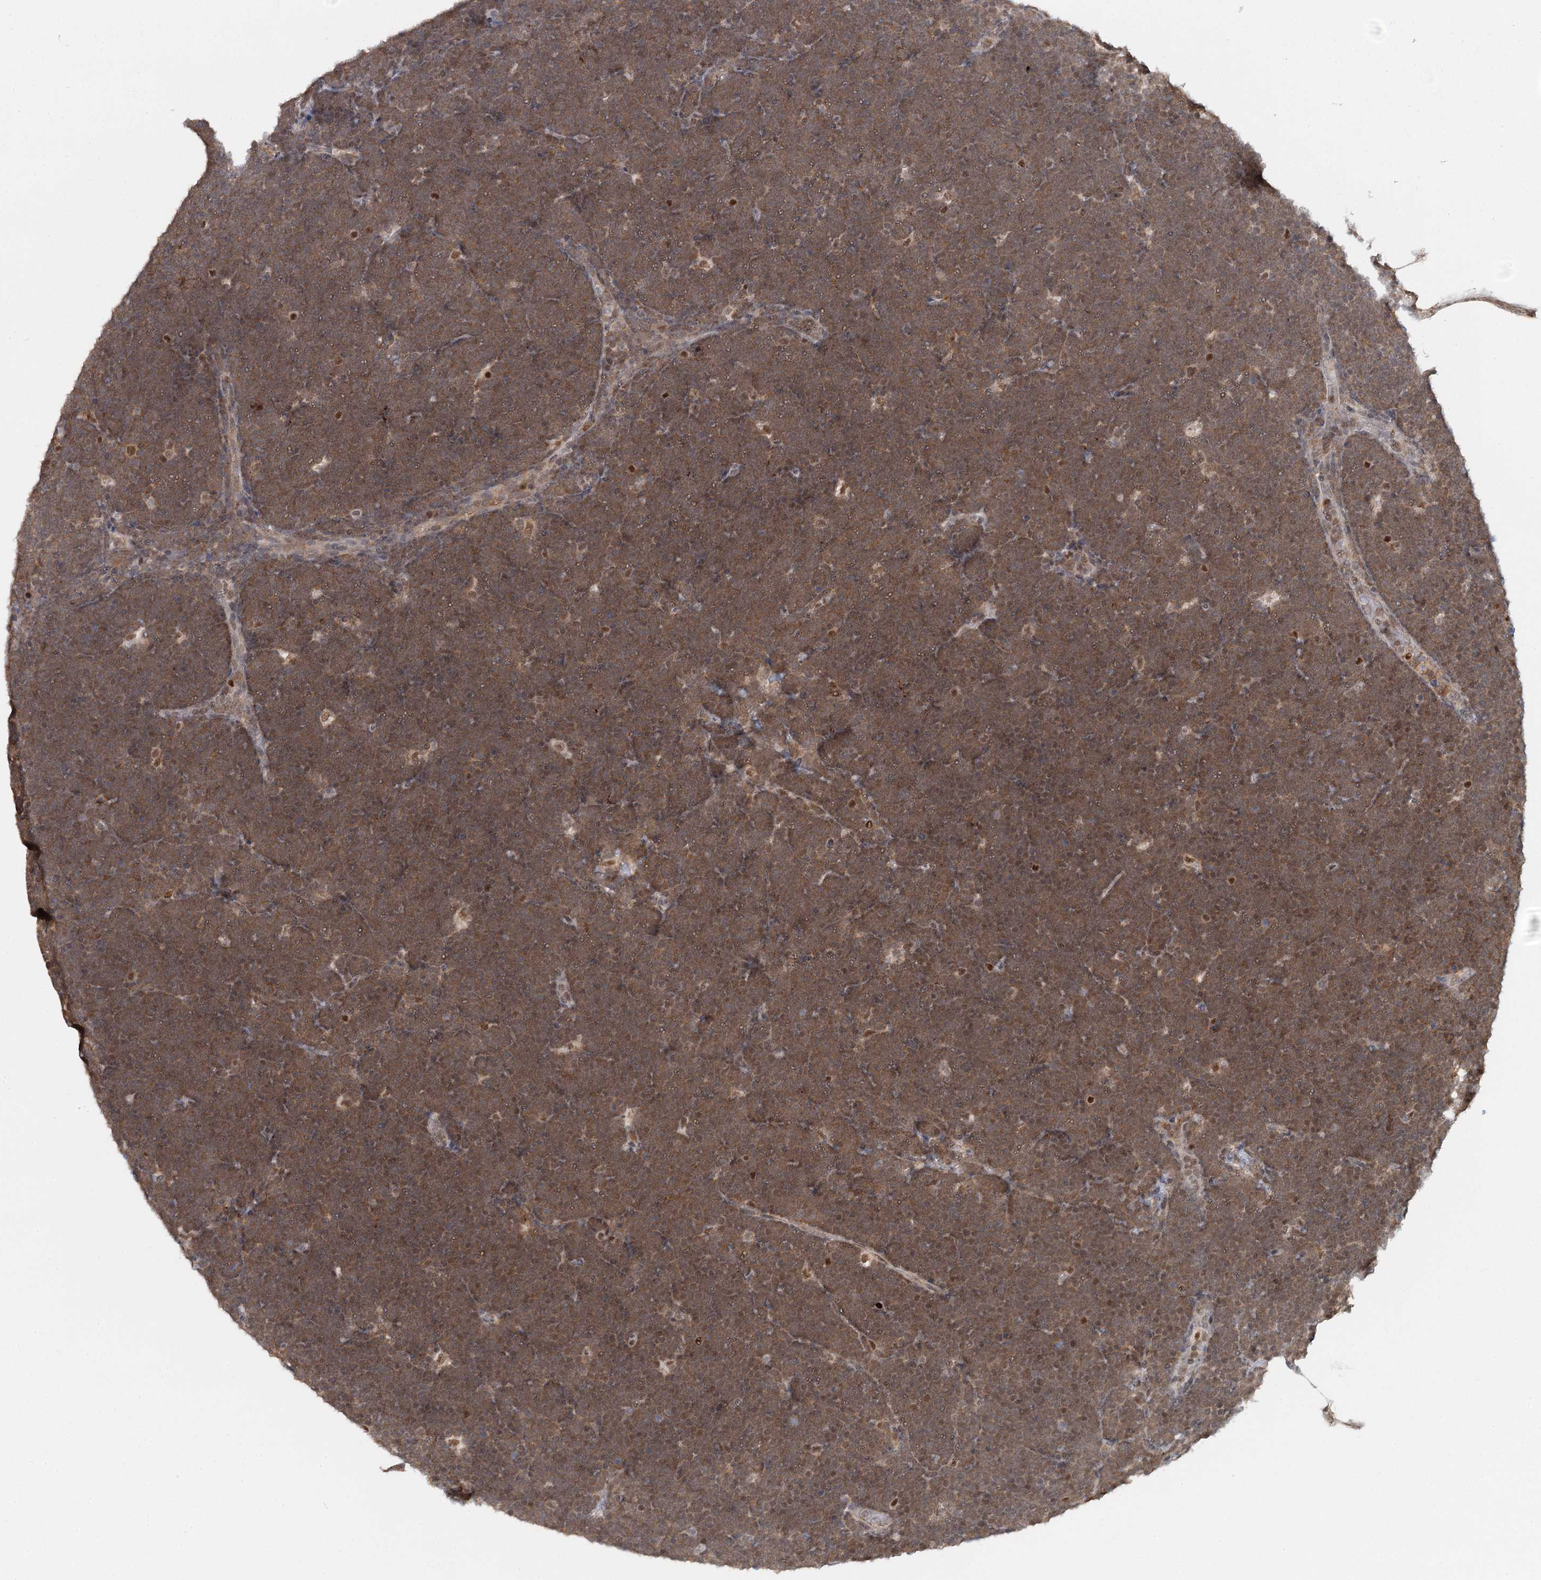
{"staining": {"intensity": "moderate", "quantity": ">75%", "location": "cytoplasmic/membranous"}, "tissue": "lymphoma", "cell_type": "Tumor cells", "image_type": "cancer", "snomed": [{"axis": "morphology", "description": "Malignant lymphoma, non-Hodgkin's type, High grade"}, {"axis": "topography", "description": "Lymph node"}], "caption": "Immunohistochemical staining of lymphoma exhibits medium levels of moderate cytoplasmic/membranous protein positivity in approximately >75% of tumor cells.", "gene": "GPATCH11", "patient": {"sex": "male", "age": 13}}